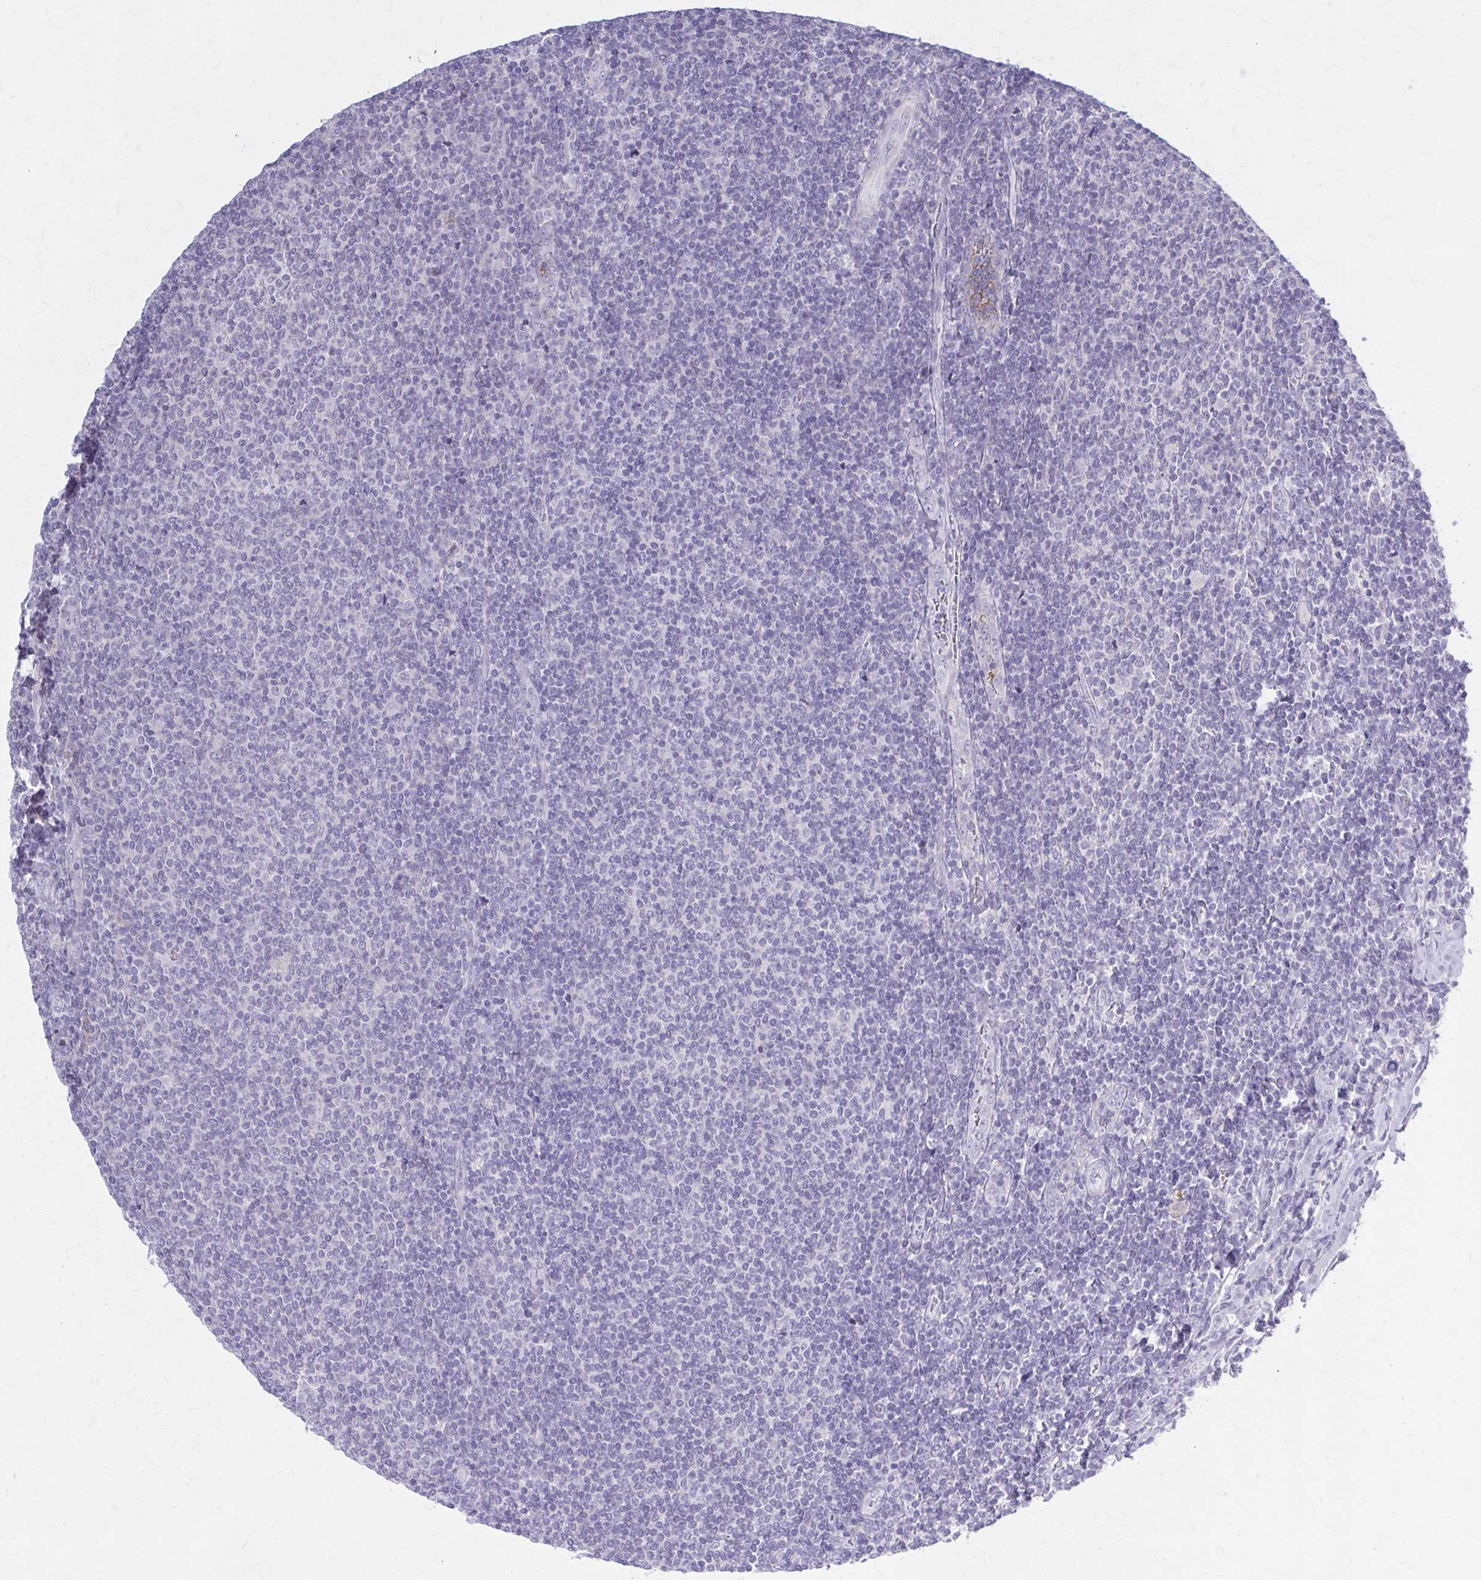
{"staining": {"intensity": "negative", "quantity": "none", "location": "none"}, "tissue": "lymphoma", "cell_type": "Tumor cells", "image_type": "cancer", "snomed": [{"axis": "morphology", "description": "Malignant lymphoma, non-Hodgkin's type, Low grade"}, {"axis": "topography", "description": "Lymph node"}], "caption": "Human lymphoma stained for a protein using immunohistochemistry (IHC) exhibits no staining in tumor cells.", "gene": "SERPIND1", "patient": {"sex": "male", "age": 52}}